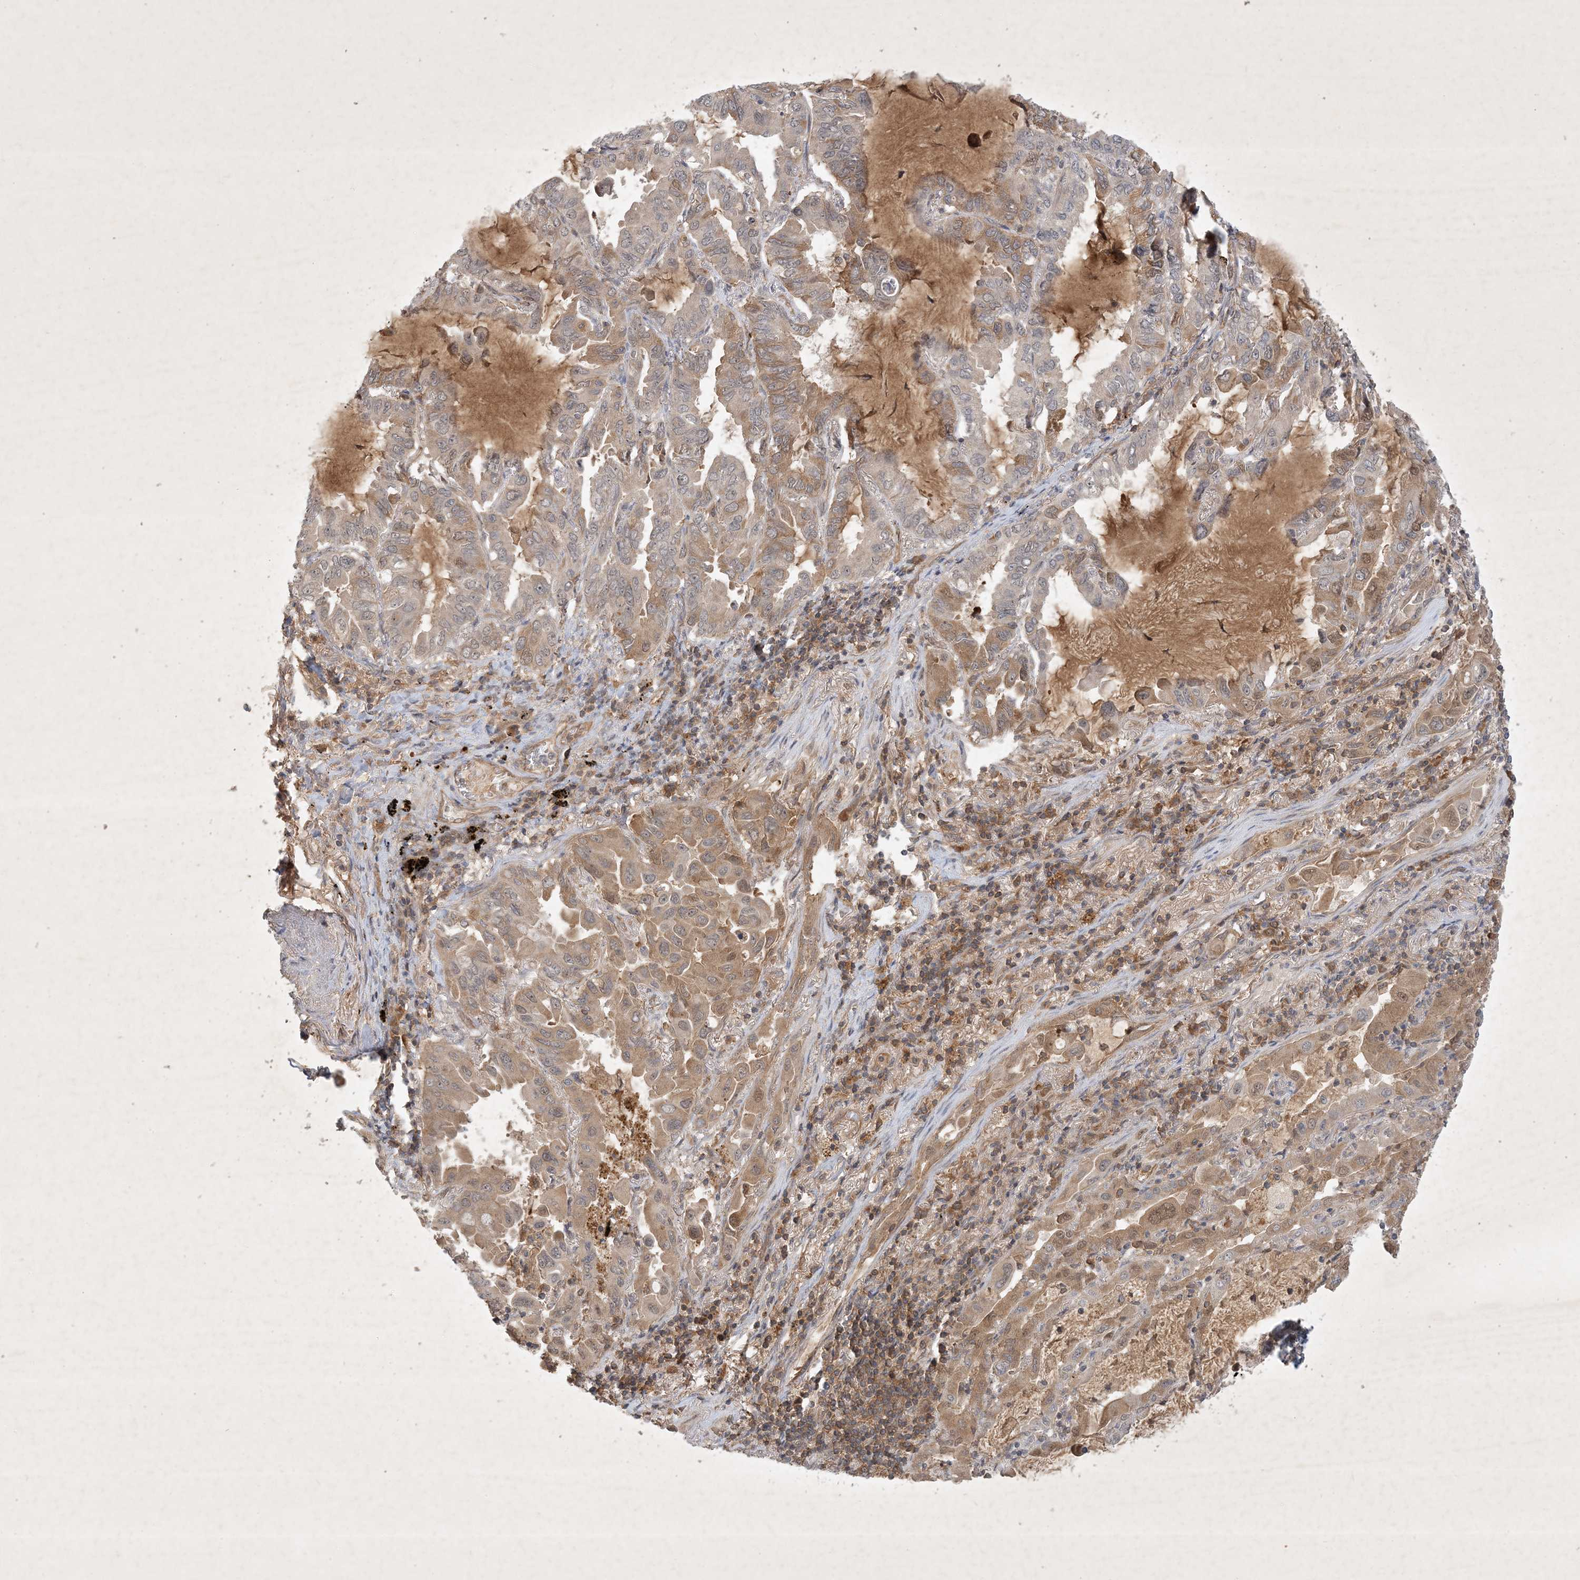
{"staining": {"intensity": "moderate", "quantity": "25%-75%", "location": "cytoplasmic/membranous,nuclear"}, "tissue": "lung cancer", "cell_type": "Tumor cells", "image_type": "cancer", "snomed": [{"axis": "morphology", "description": "Adenocarcinoma, NOS"}, {"axis": "topography", "description": "Lung"}], "caption": "Brown immunohistochemical staining in lung cancer exhibits moderate cytoplasmic/membranous and nuclear positivity in approximately 25%-75% of tumor cells.", "gene": "ZCCHC4", "patient": {"sex": "male", "age": 64}}